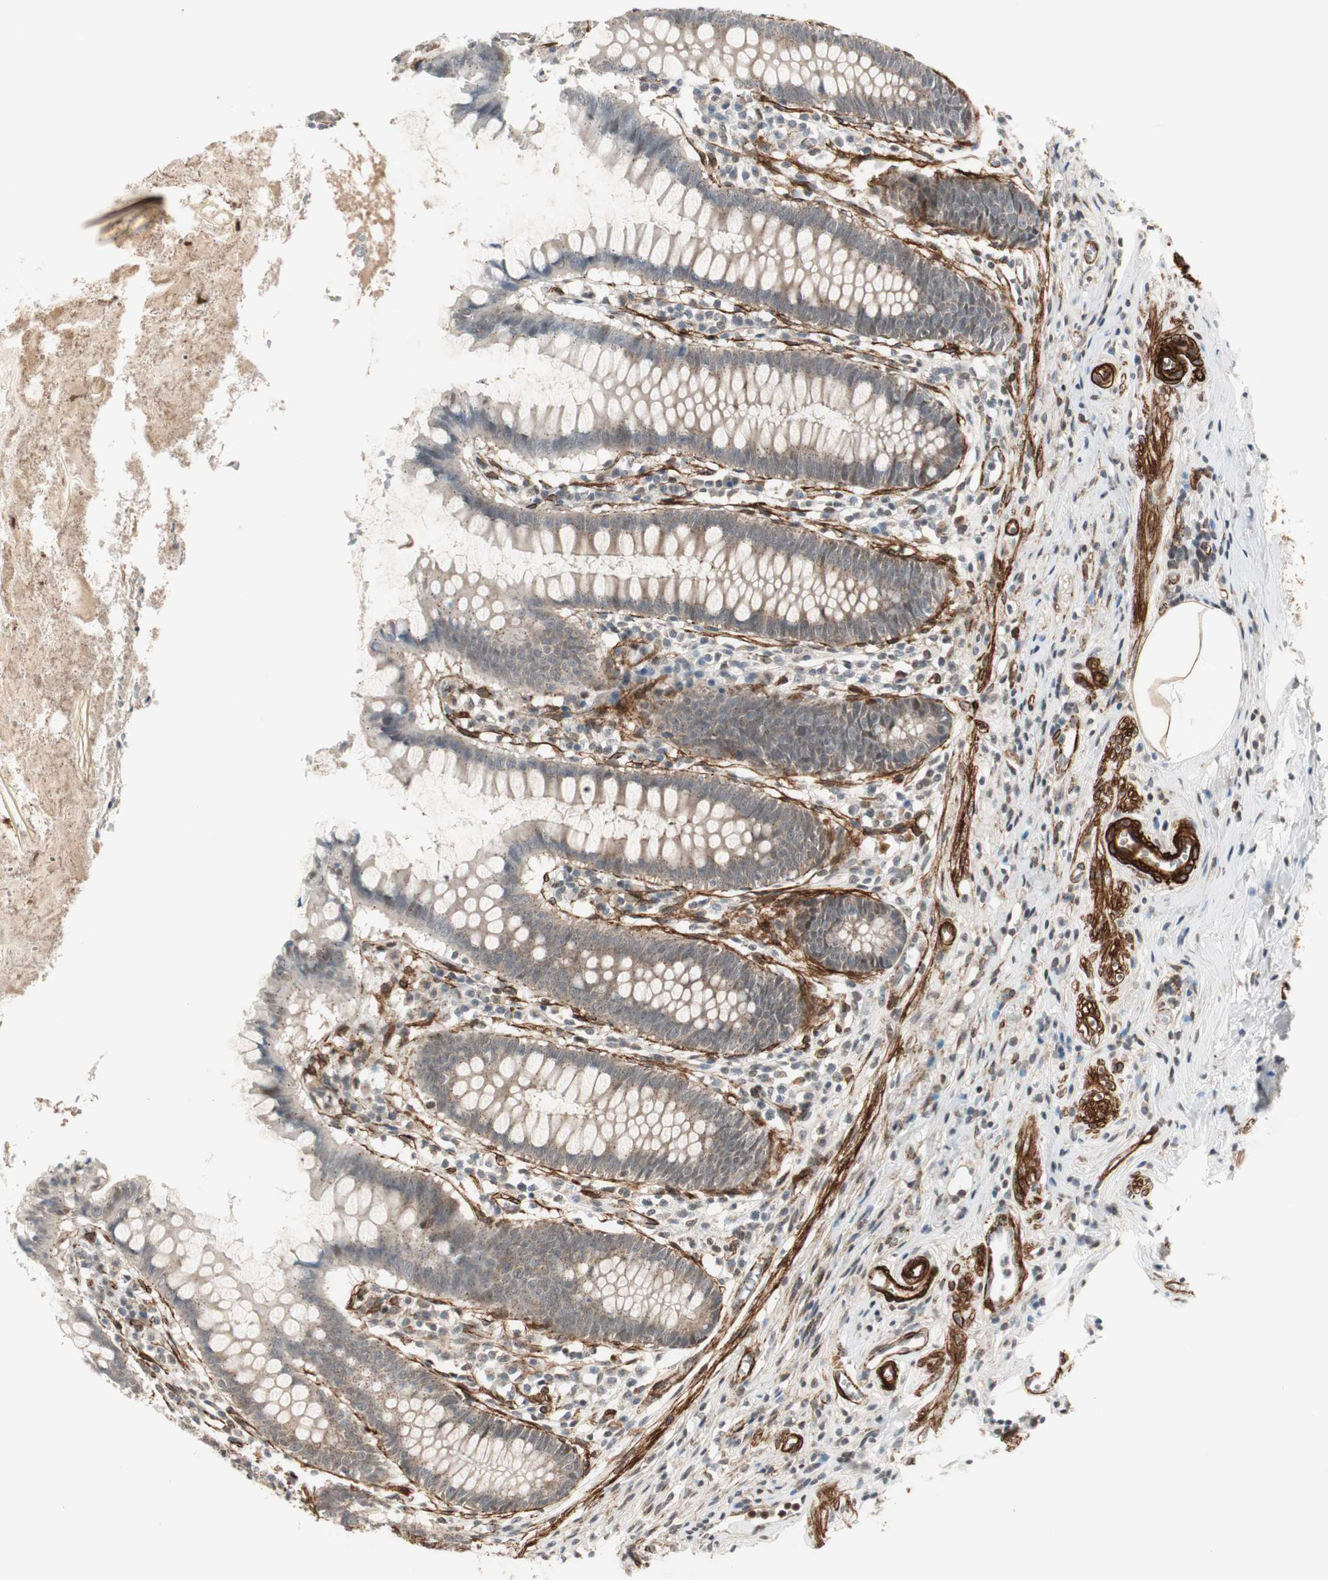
{"staining": {"intensity": "weak", "quantity": "25%-75%", "location": "cytoplasmic/membranous"}, "tissue": "appendix", "cell_type": "Glandular cells", "image_type": "normal", "snomed": [{"axis": "morphology", "description": "Normal tissue, NOS"}, {"axis": "topography", "description": "Appendix"}], "caption": "High-magnification brightfield microscopy of normal appendix stained with DAB (3,3'-diaminobenzidine) (brown) and counterstained with hematoxylin (blue). glandular cells exhibit weak cytoplasmic/membranous positivity is appreciated in about25%-75% of cells.", "gene": "CDK19", "patient": {"sex": "female", "age": 50}}